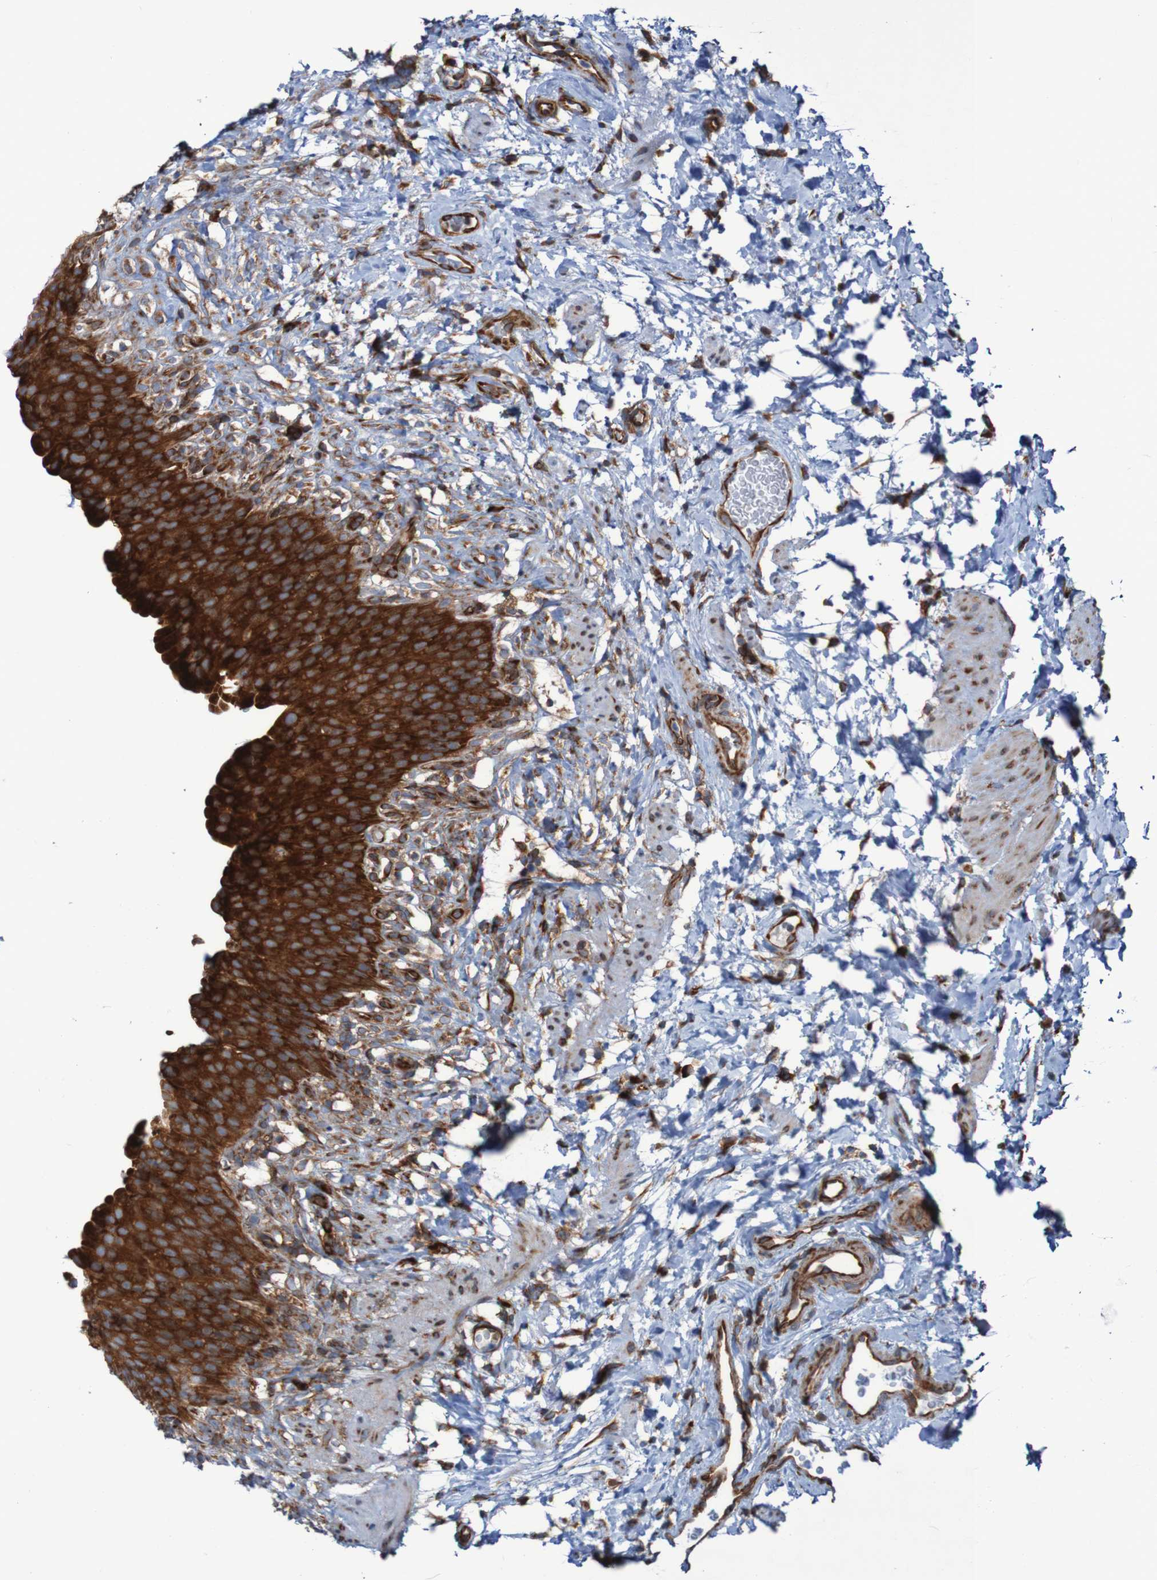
{"staining": {"intensity": "strong", "quantity": ">75%", "location": "cytoplasmic/membranous"}, "tissue": "urinary bladder", "cell_type": "Urothelial cells", "image_type": "normal", "snomed": [{"axis": "morphology", "description": "Normal tissue, NOS"}, {"axis": "topography", "description": "Urinary bladder"}], "caption": "IHC staining of normal urinary bladder, which demonstrates high levels of strong cytoplasmic/membranous staining in approximately >75% of urothelial cells indicating strong cytoplasmic/membranous protein expression. The staining was performed using DAB (brown) for protein detection and nuclei were counterstained in hematoxylin (blue).", "gene": "RPL10", "patient": {"sex": "female", "age": 79}}